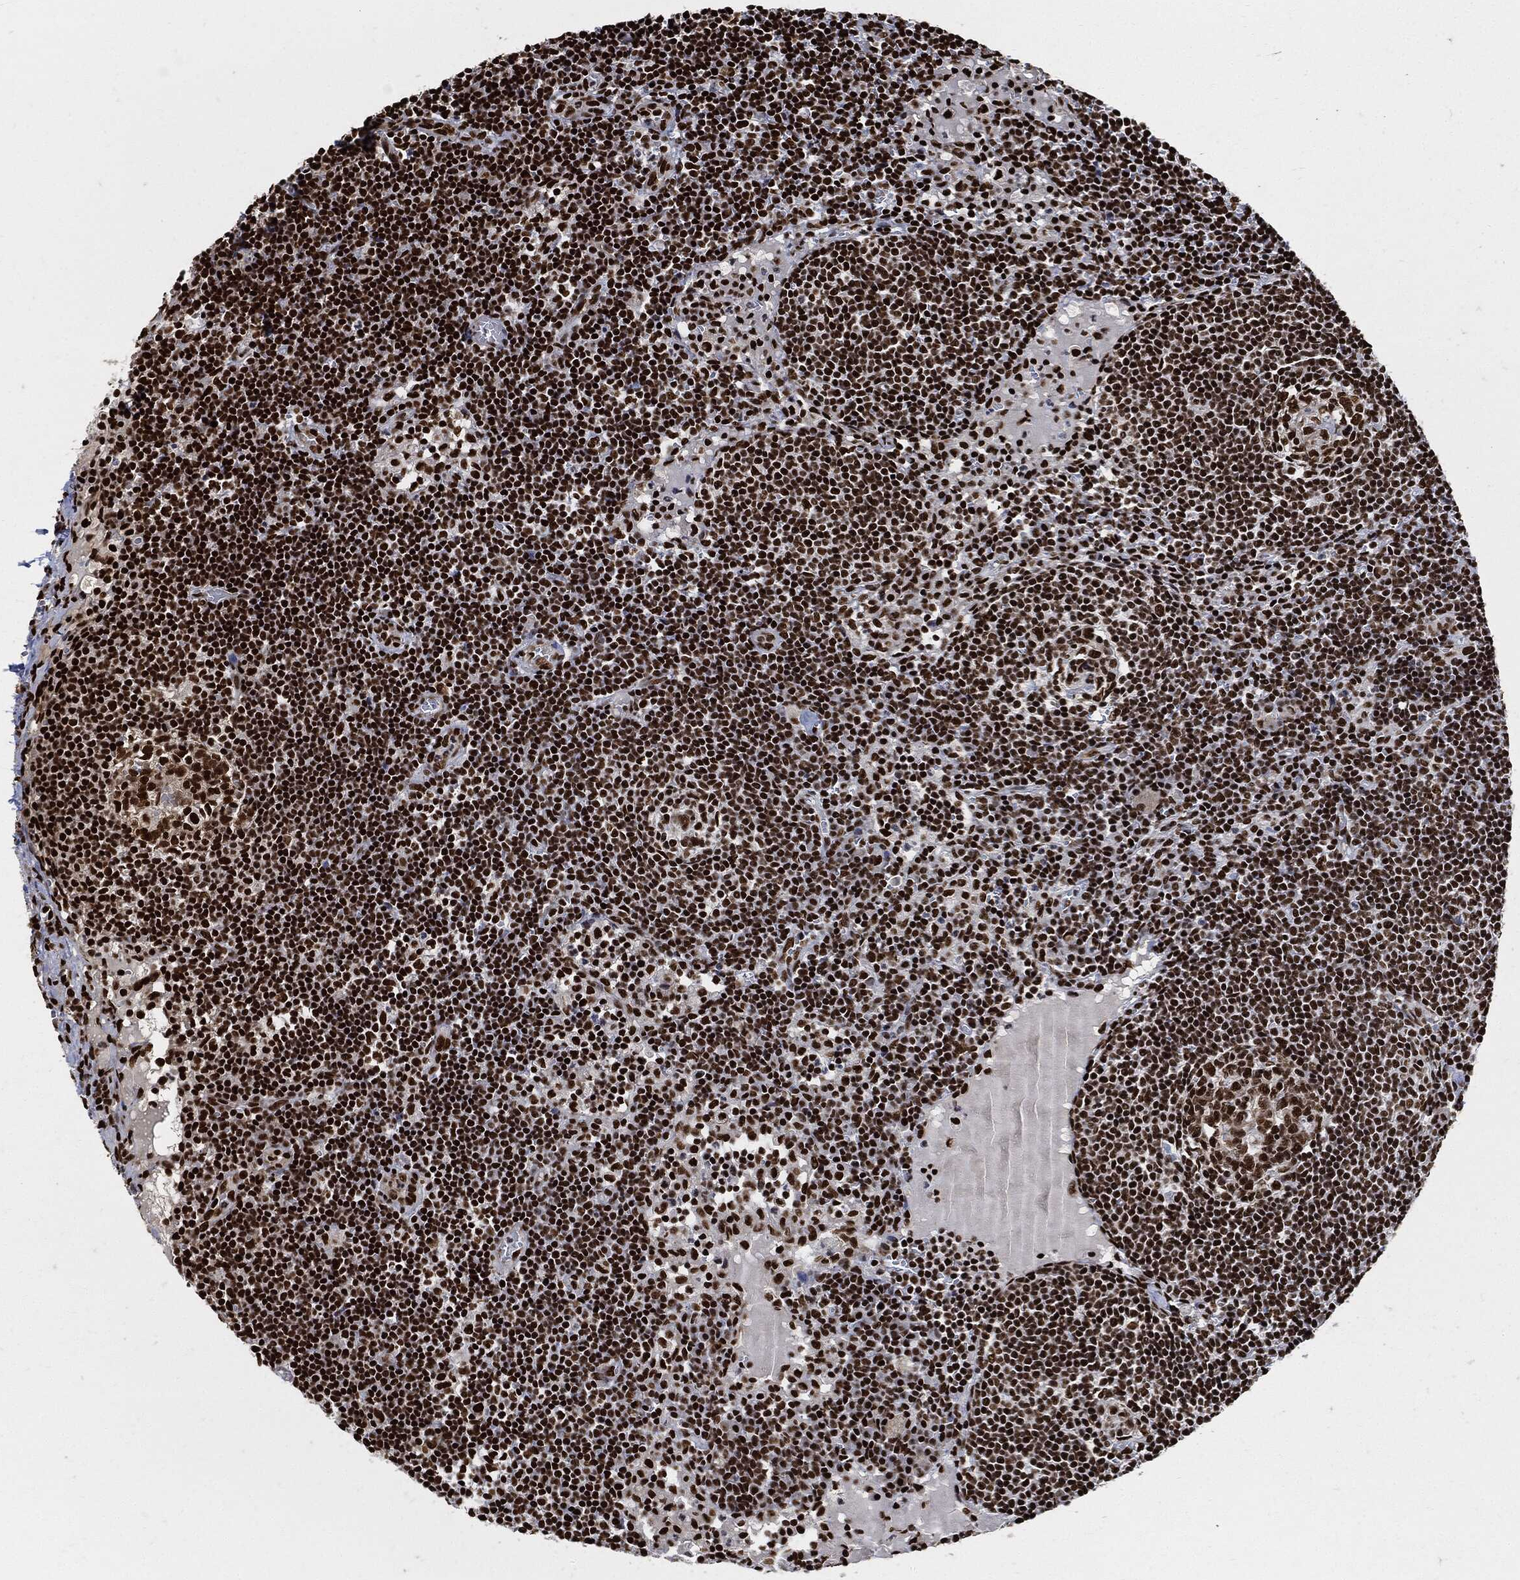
{"staining": {"intensity": "strong", "quantity": ">75%", "location": "nuclear"}, "tissue": "lymph node", "cell_type": "Germinal center cells", "image_type": "normal", "snomed": [{"axis": "morphology", "description": "Normal tissue, NOS"}, {"axis": "morphology", "description": "Adenocarcinoma, NOS"}, {"axis": "topography", "description": "Lymph node"}, {"axis": "topography", "description": "Pancreas"}], "caption": "Benign lymph node was stained to show a protein in brown. There is high levels of strong nuclear staining in about >75% of germinal center cells. (Stains: DAB in brown, nuclei in blue, Microscopy: brightfield microscopy at high magnification).", "gene": "RECQL", "patient": {"sex": "female", "age": 58}}